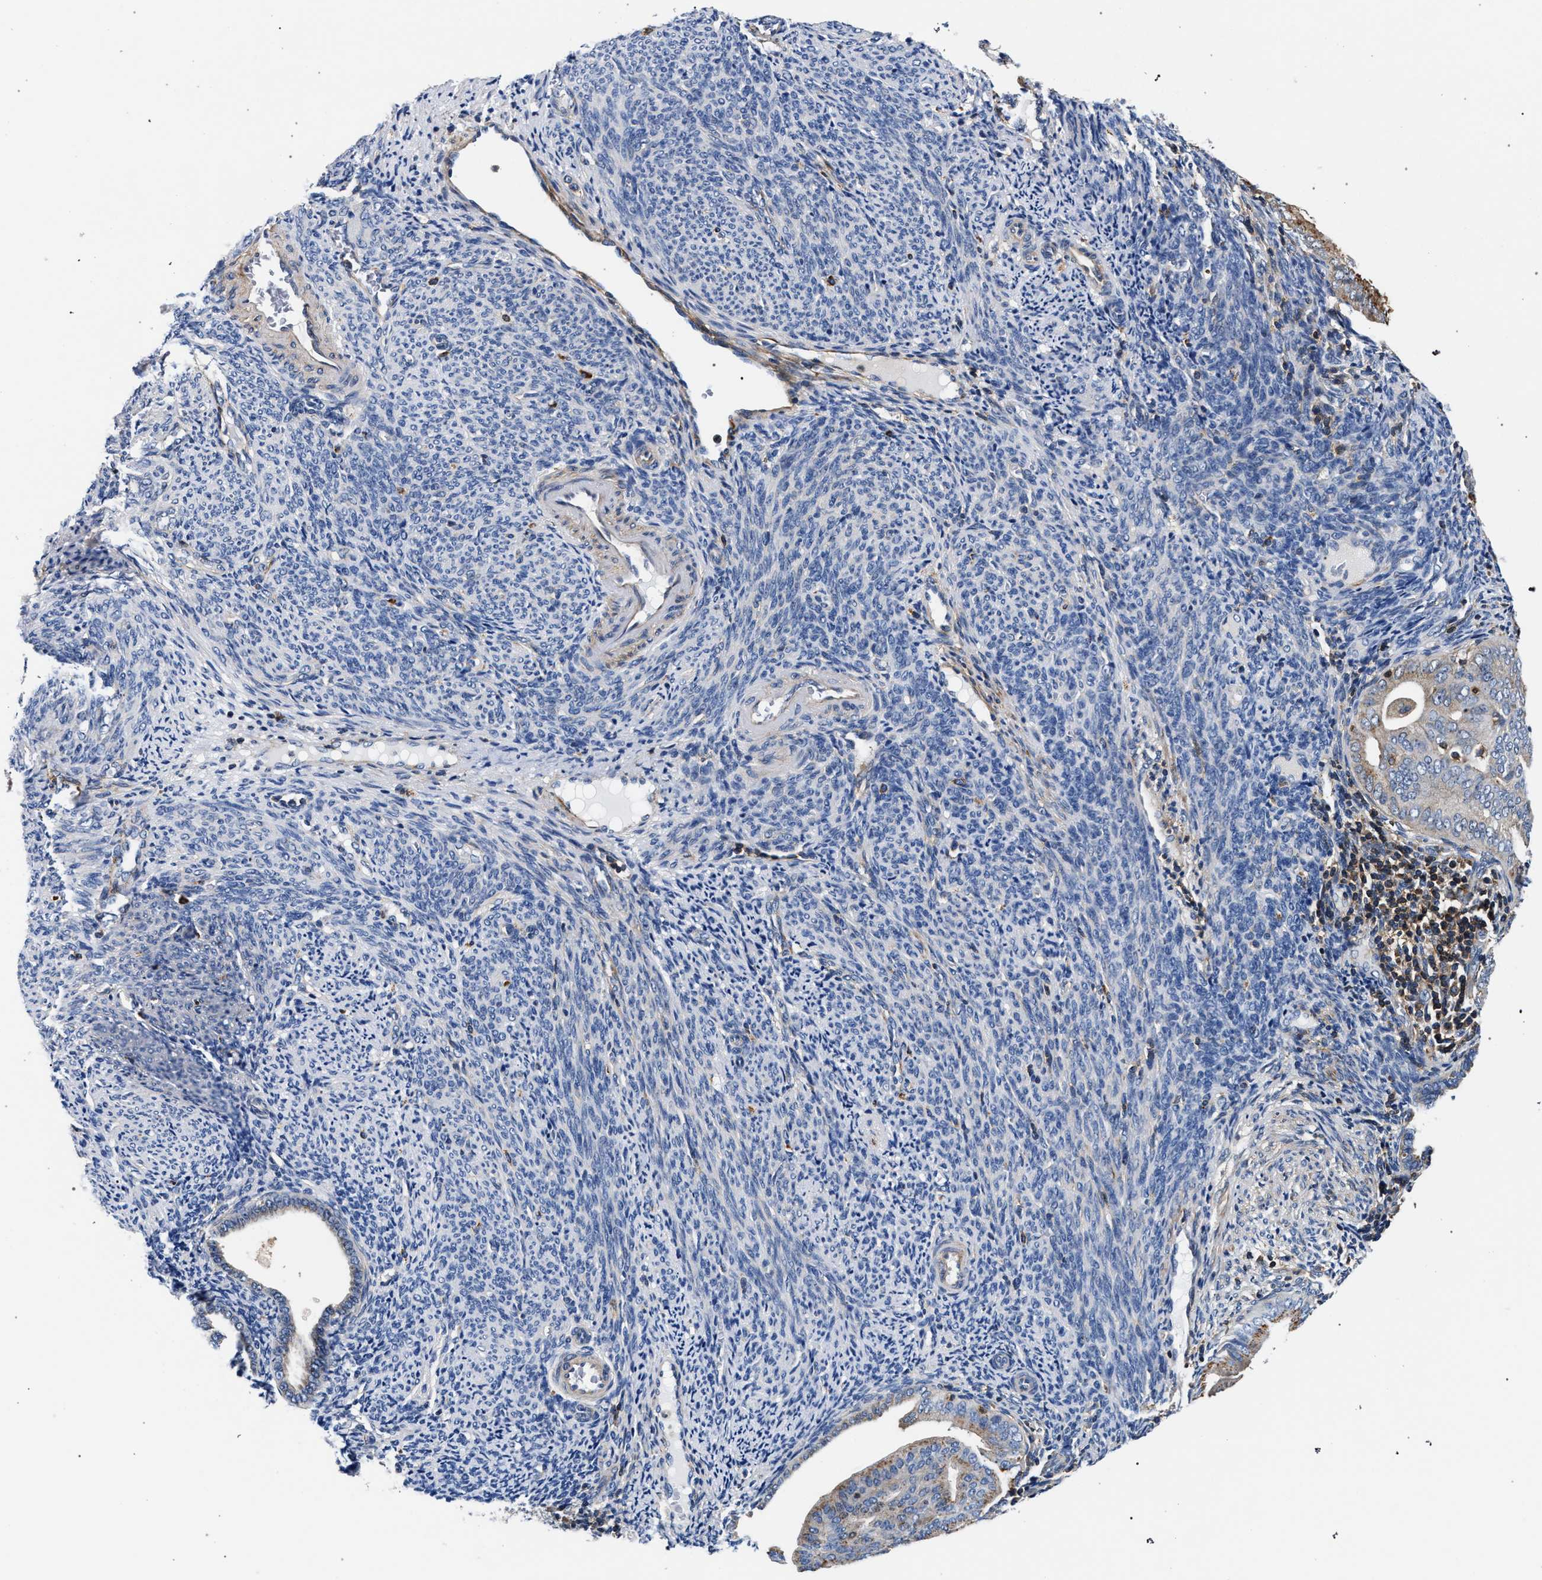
{"staining": {"intensity": "weak", "quantity": ">75%", "location": "cytoplasmic/membranous"}, "tissue": "endometrial cancer", "cell_type": "Tumor cells", "image_type": "cancer", "snomed": [{"axis": "morphology", "description": "Adenocarcinoma, NOS"}, {"axis": "topography", "description": "Endometrium"}], "caption": "A brown stain highlights weak cytoplasmic/membranous staining of a protein in human endometrial cancer tumor cells.", "gene": "LASP1", "patient": {"sex": "female", "age": 58}}